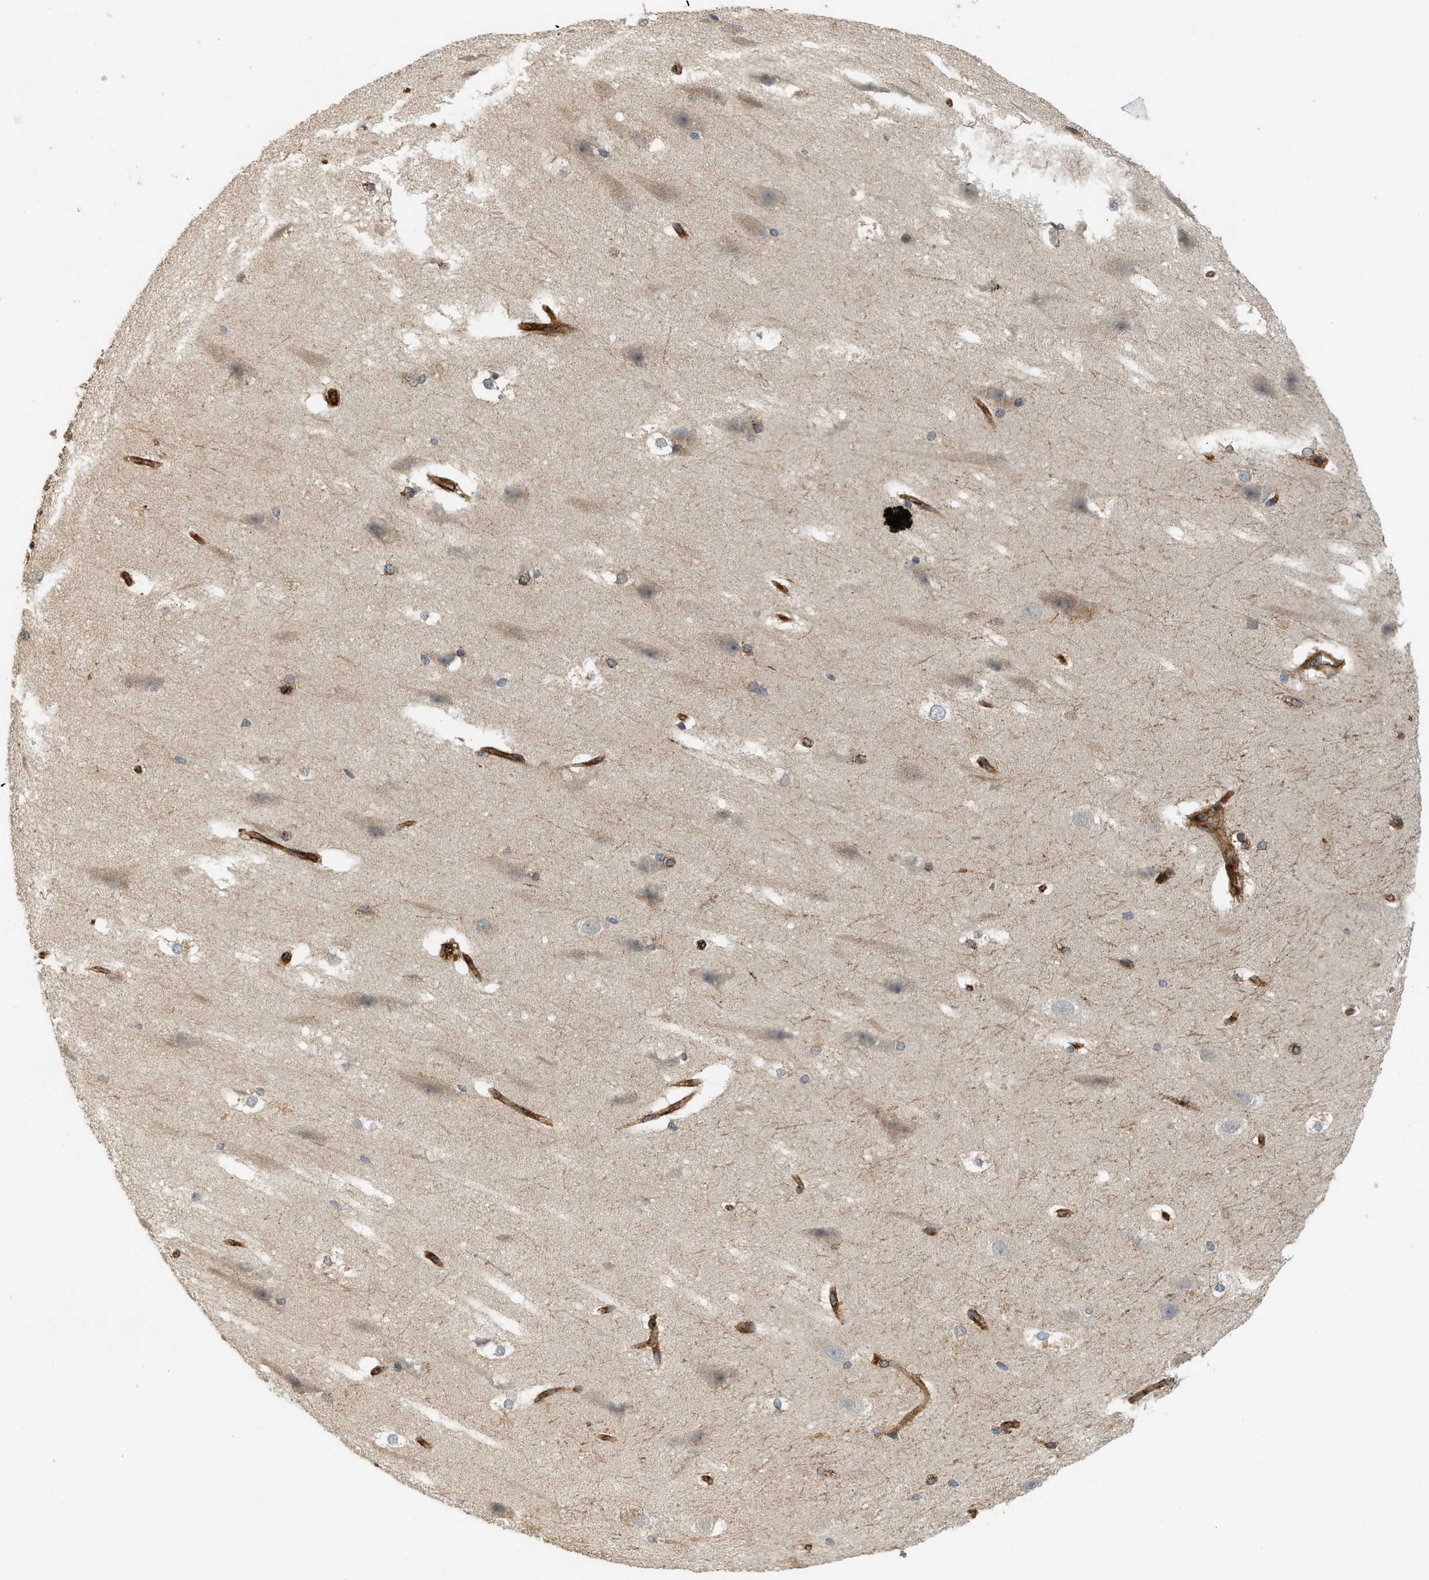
{"staining": {"intensity": "weak", "quantity": "25%-75%", "location": "cytoplasmic/membranous"}, "tissue": "hippocampus", "cell_type": "Glial cells", "image_type": "normal", "snomed": [{"axis": "morphology", "description": "Normal tissue, NOS"}, {"axis": "topography", "description": "Hippocampus"}], "caption": "Immunohistochemical staining of benign human hippocampus exhibits low levels of weak cytoplasmic/membranous expression in about 25%-75% of glial cells.", "gene": "HIP1", "patient": {"sex": "female", "age": 19}}